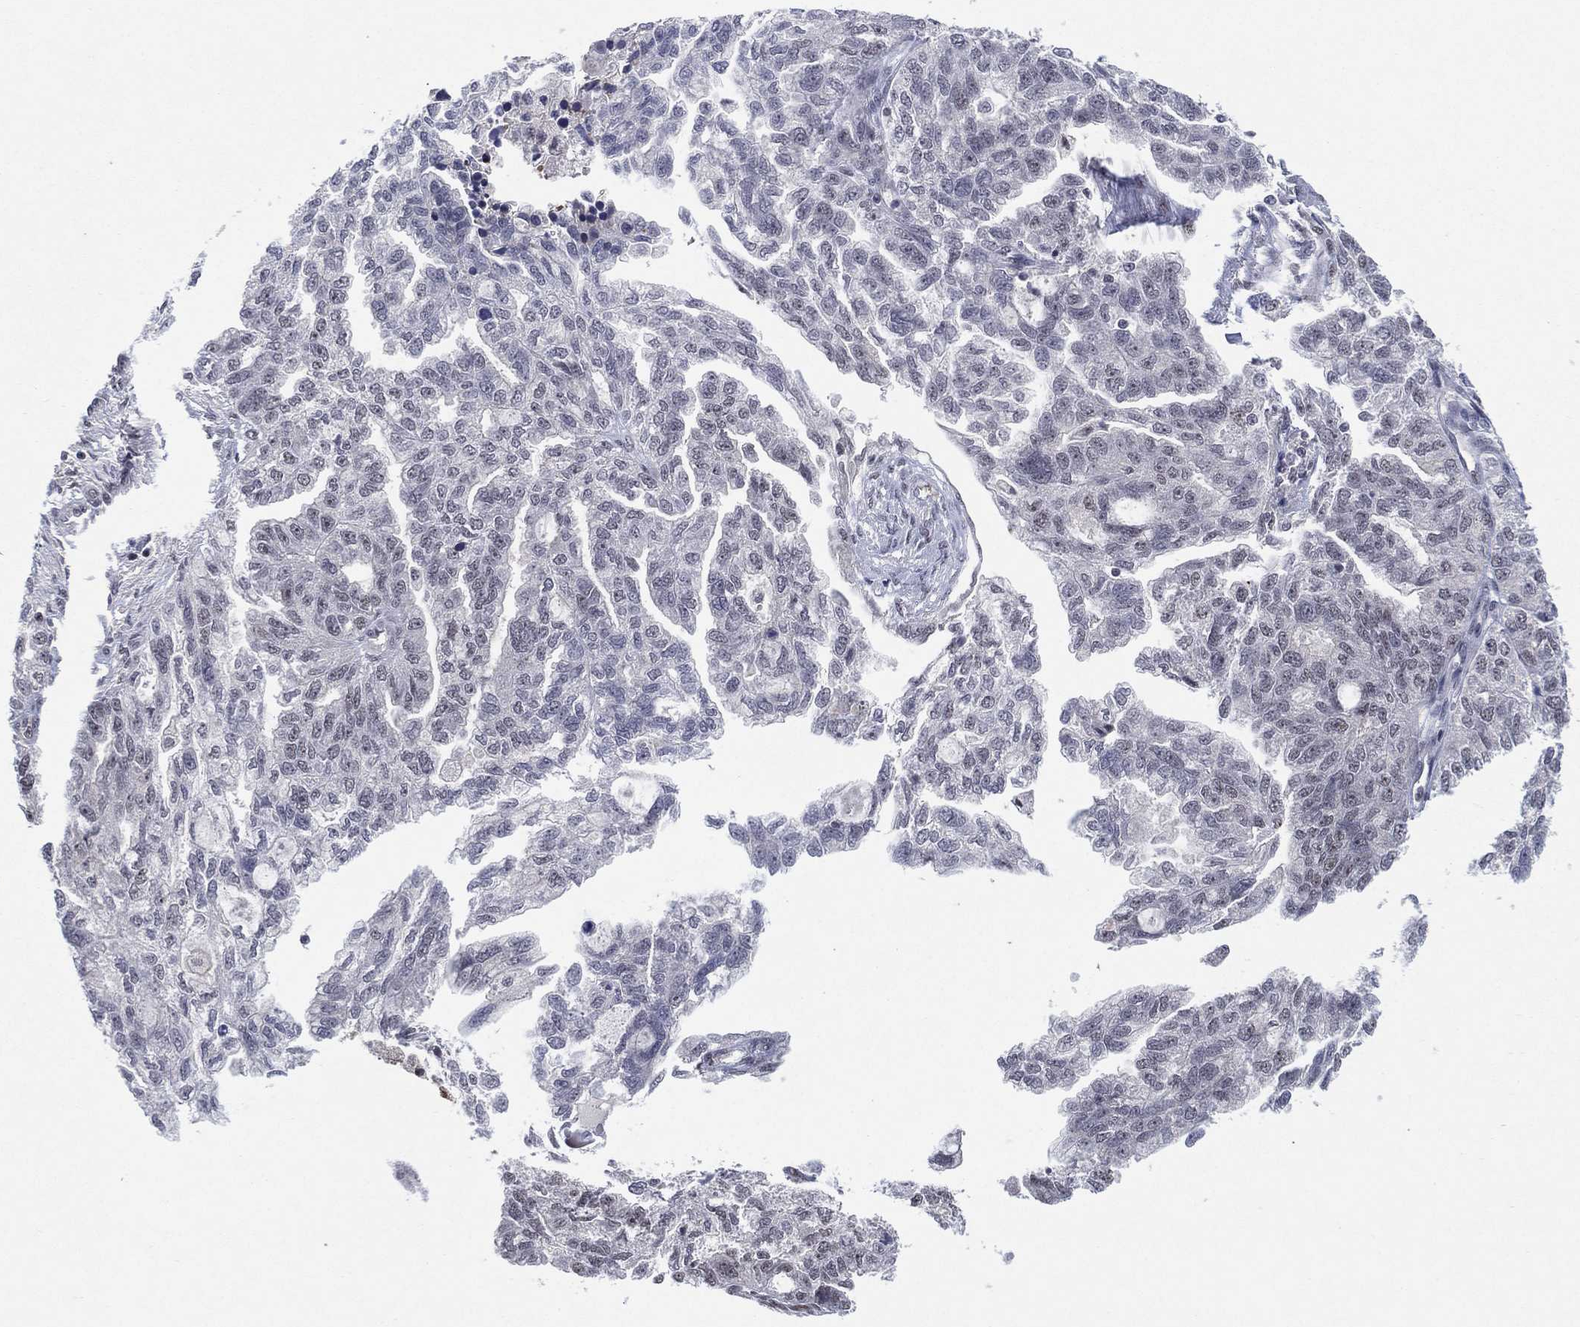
{"staining": {"intensity": "moderate", "quantity": "<25%", "location": "nuclear"}, "tissue": "ovarian cancer", "cell_type": "Tumor cells", "image_type": "cancer", "snomed": [{"axis": "morphology", "description": "Cystadenocarcinoma, serous, NOS"}, {"axis": "topography", "description": "Ovary"}], "caption": "A low amount of moderate nuclear staining is present in about <25% of tumor cells in ovarian cancer tissue. The protein of interest is shown in brown color, while the nuclei are stained blue.", "gene": "DGCR8", "patient": {"sex": "female", "age": 51}}